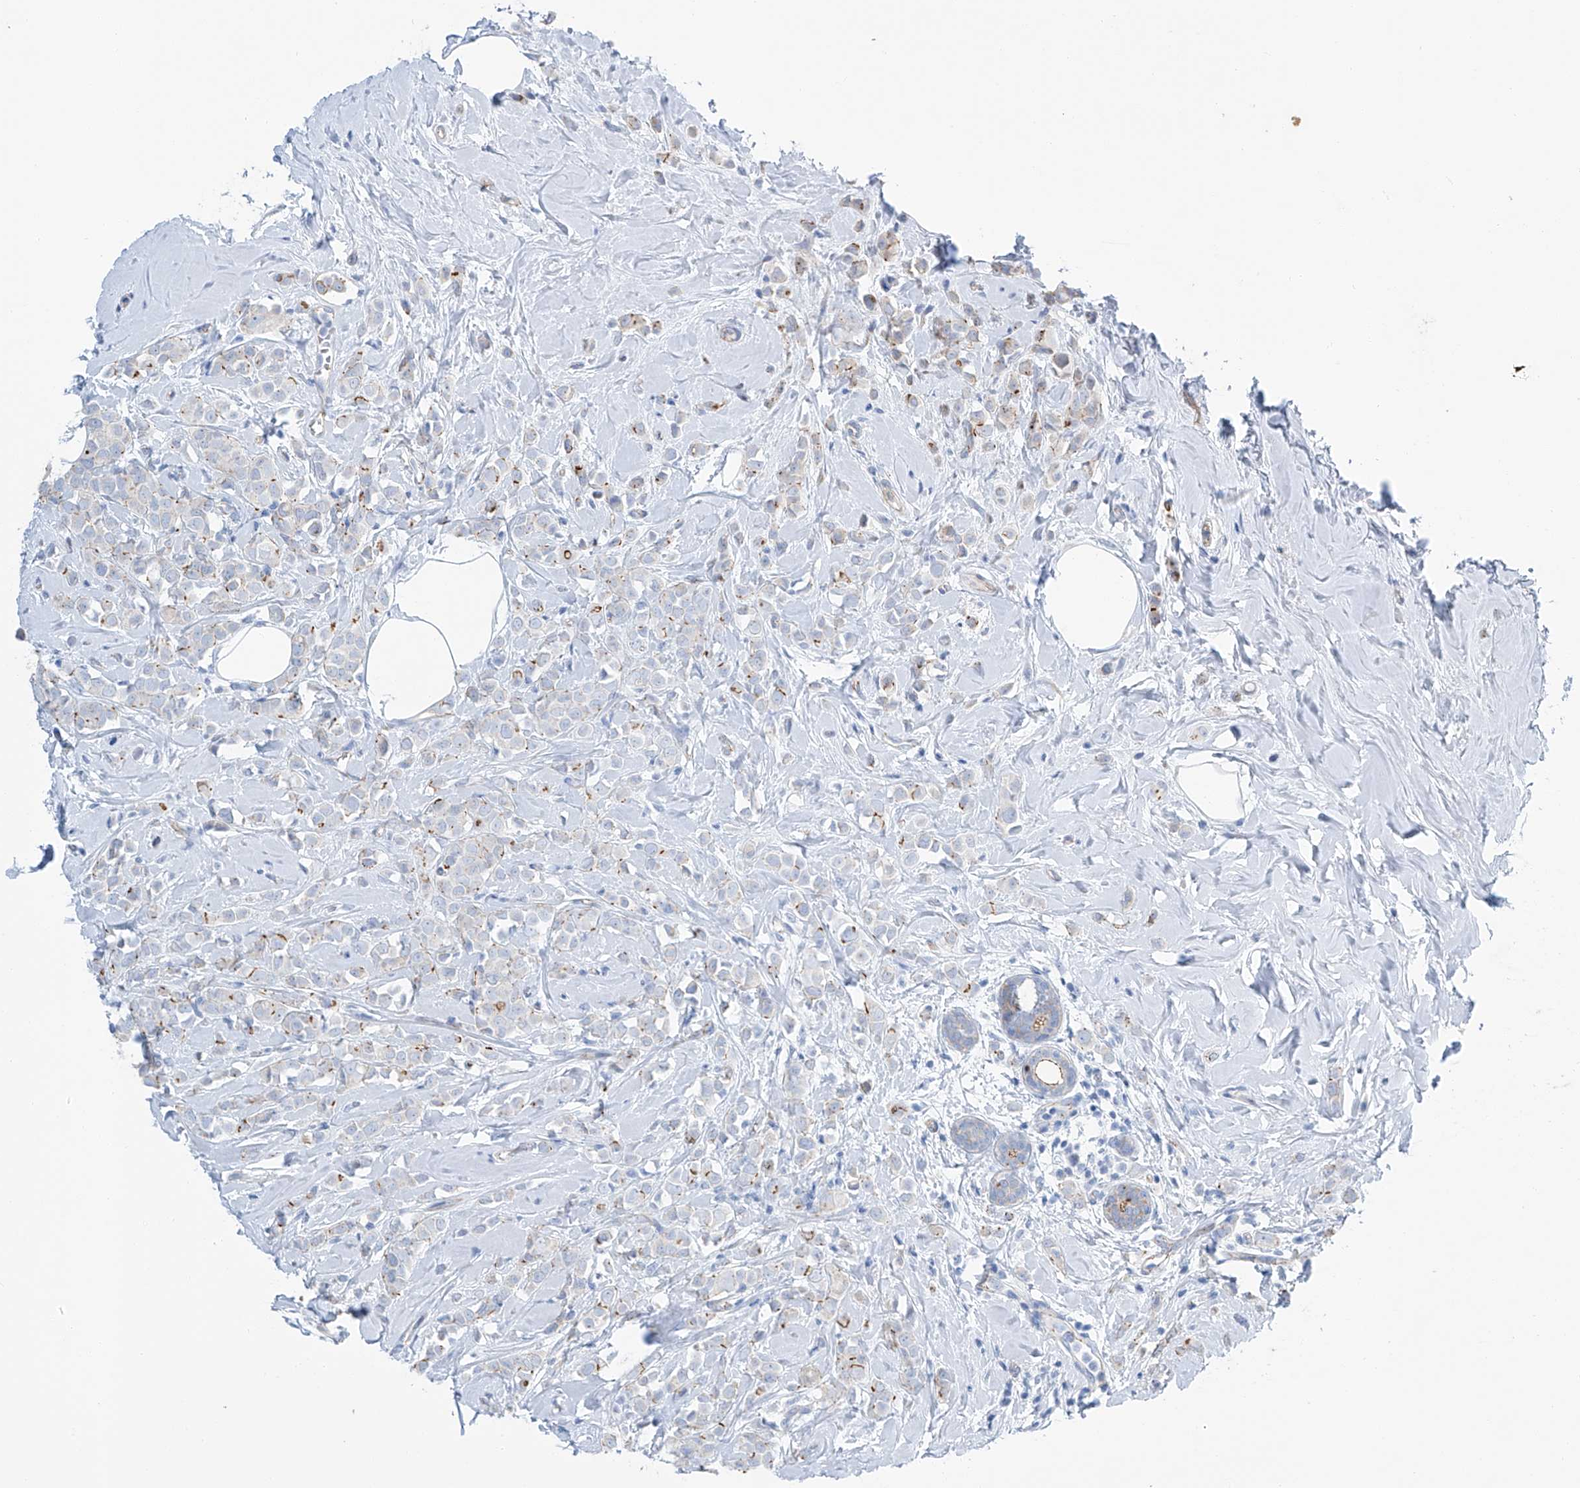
{"staining": {"intensity": "moderate", "quantity": "25%-75%", "location": "cytoplasmic/membranous"}, "tissue": "breast cancer", "cell_type": "Tumor cells", "image_type": "cancer", "snomed": [{"axis": "morphology", "description": "Lobular carcinoma"}, {"axis": "topography", "description": "Breast"}], "caption": "Lobular carcinoma (breast) was stained to show a protein in brown. There is medium levels of moderate cytoplasmic/membranous positivity in about 25%-75% of tumor cells. The staining was performed using DAB (3,3'-diaminobenzidine), with brown indicating positive protein expression. Nuclei are stained blue with hematoxylin.", "gene": "MAGI1", "patient": {"sex": "female", "age": 47}}